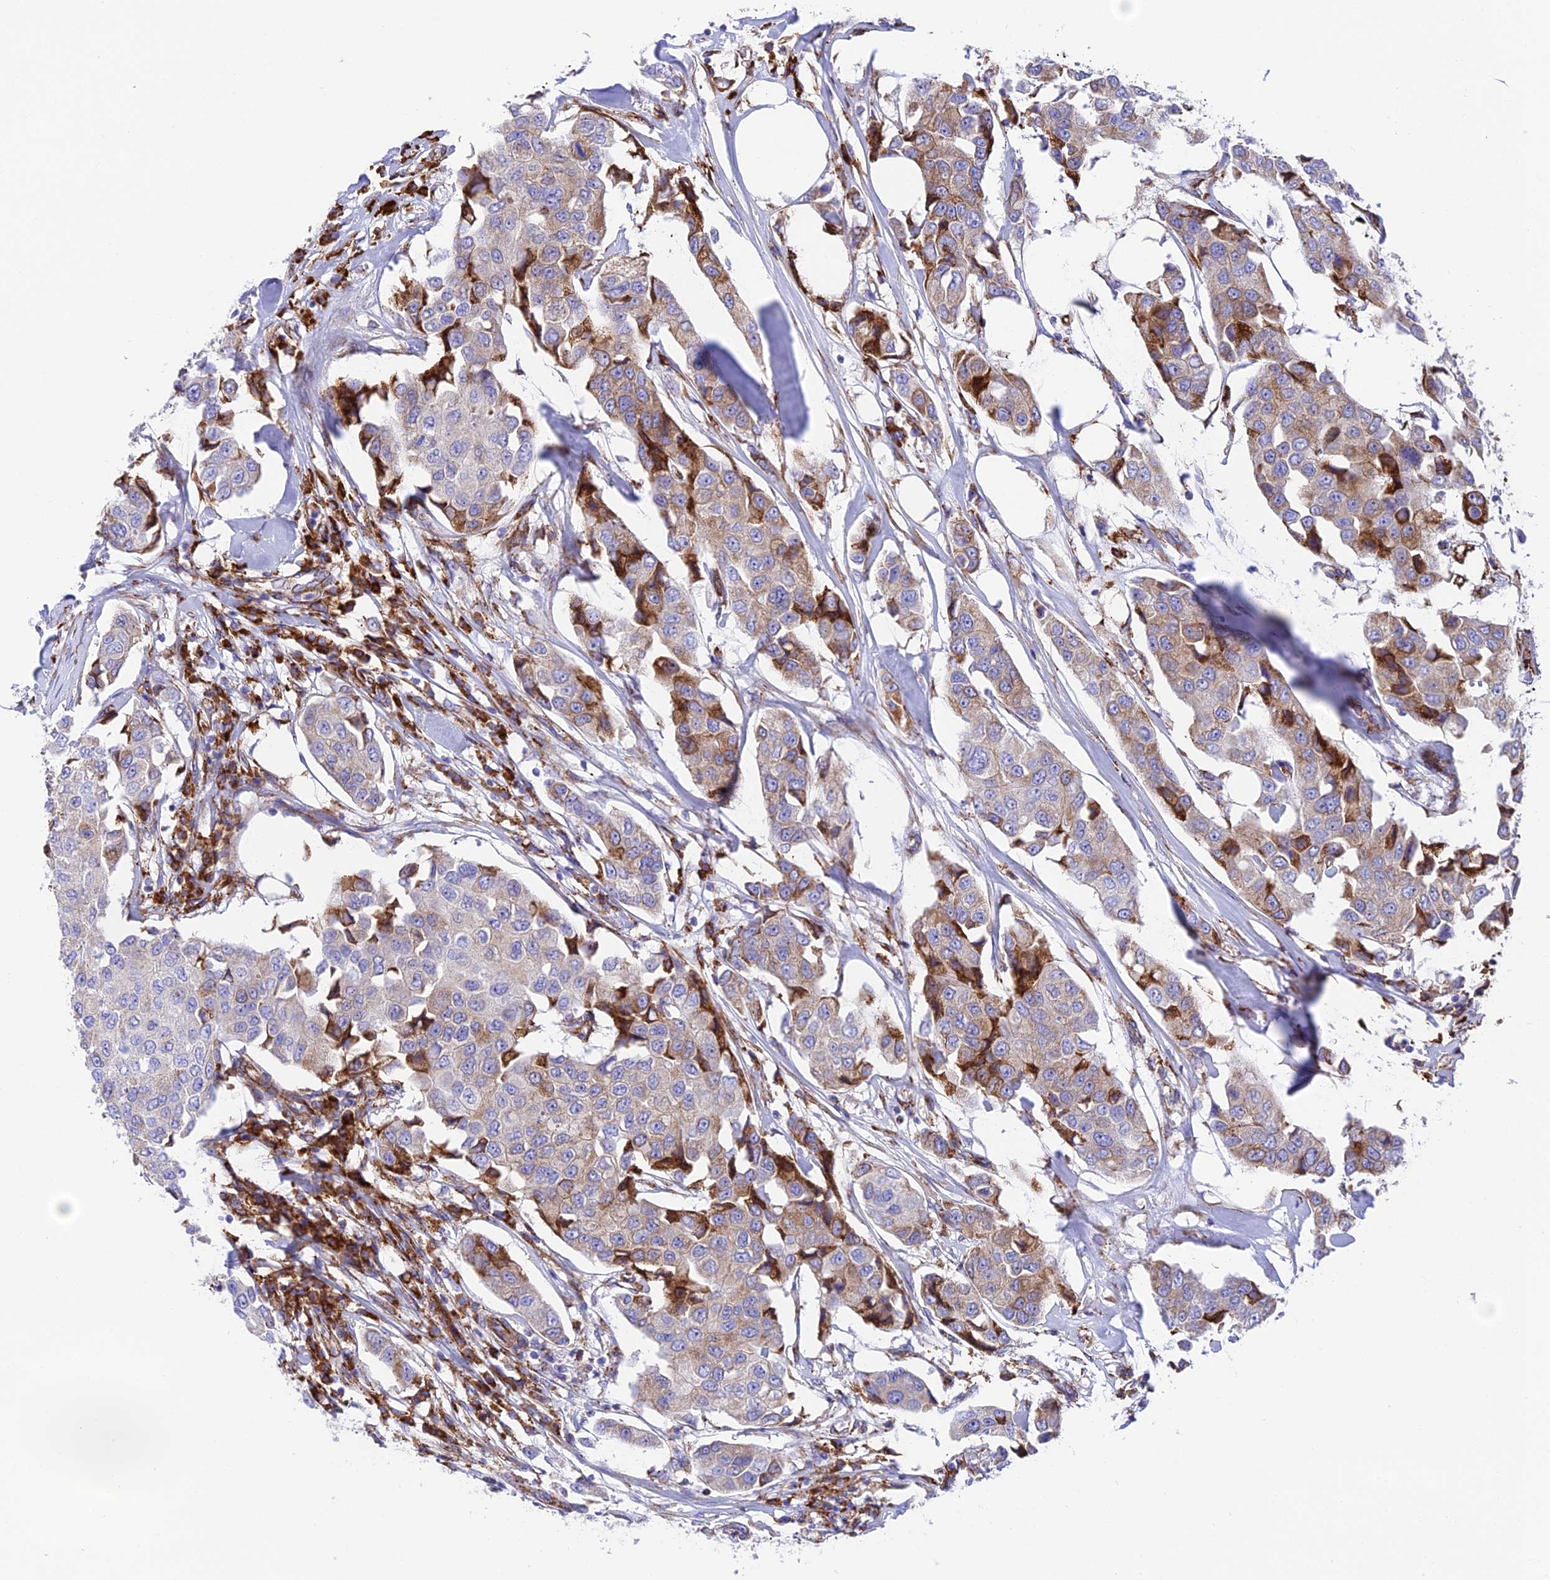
{"staining": {"intensity": "strong", "quantity": "<25%", "location": "cytoplasmic/membranous"}, "tissue": "breast cancer", "cell_type": "Tumor cells", "image_type": "cancer", "snomed": [{"axis": "morphology", "description": "Duct carcinoma"}, {"axis": "topography", "description": "Breast"}], "caption": "Brown immunohistochemical staining in human intraductal carcinoma (breast) displays strong cytoplasmic/membranous expression in approximately <25% of tumor cells. Using DAB (3,3'-diaminobenzidine) (brown) and hematoxylin (blue) stains, captured at high magnification using brightfield microscopy.", "gene": "TUBGCP6", "patient": {"sex": "female", "age": 80}}